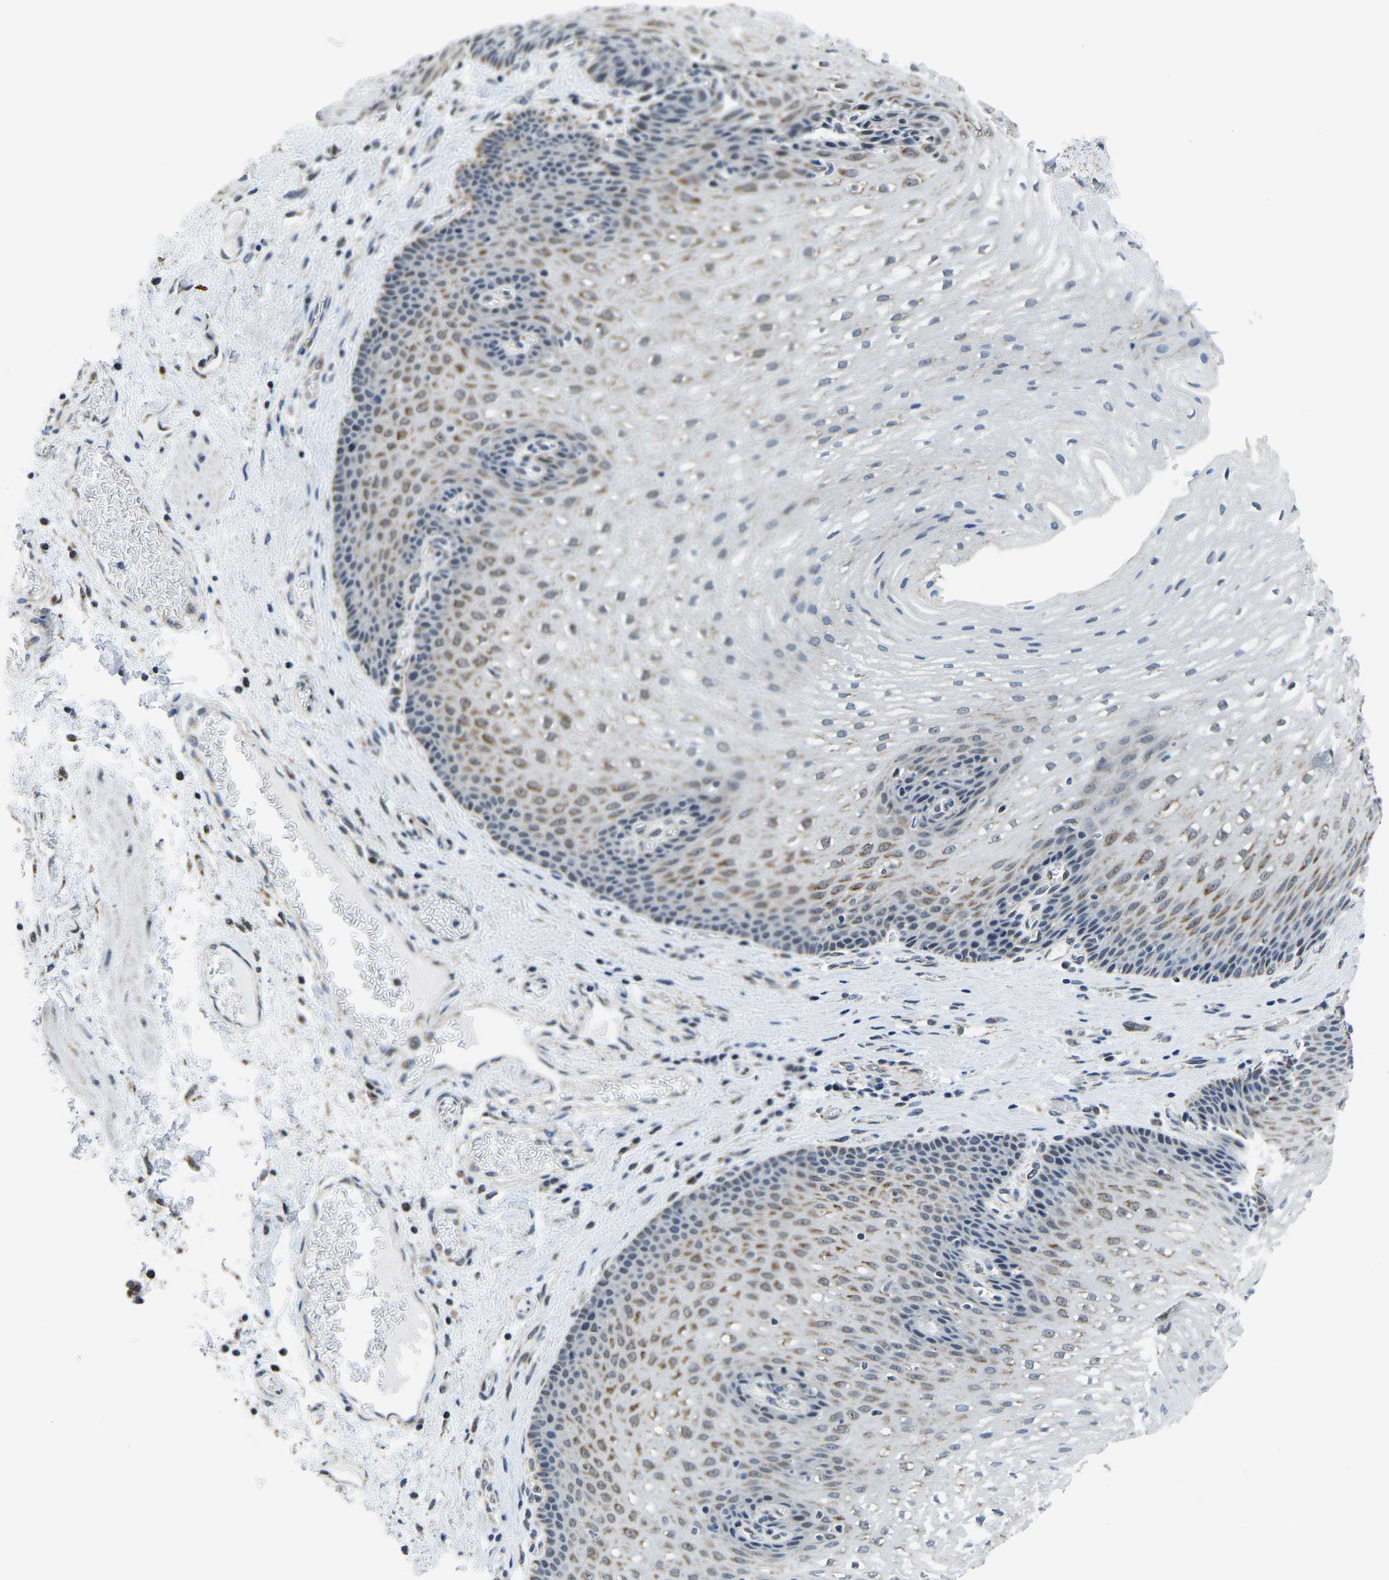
{"staining": {"intensity": "moderate", "quantity": "25%-75%", "location": "cytoplasmic/membranous"}, "tissue": "esophagus", "cell_type": "Squamous epithelial cells", "image_type": "normal", "snomed": [{"axis": "morphology", "description": "Normal tissue, NOS"}, {"axis": "topography", "description": "Esophagus"}], "caption": "Human esophagus stained for a protein (brown) displays moderate cytoplasmic/membranous positive positivity in approximately 25%-75% of squamous epithelial cells.", "gene": "BNIP3L", "patient": {"sex": "male", "age": 48}}